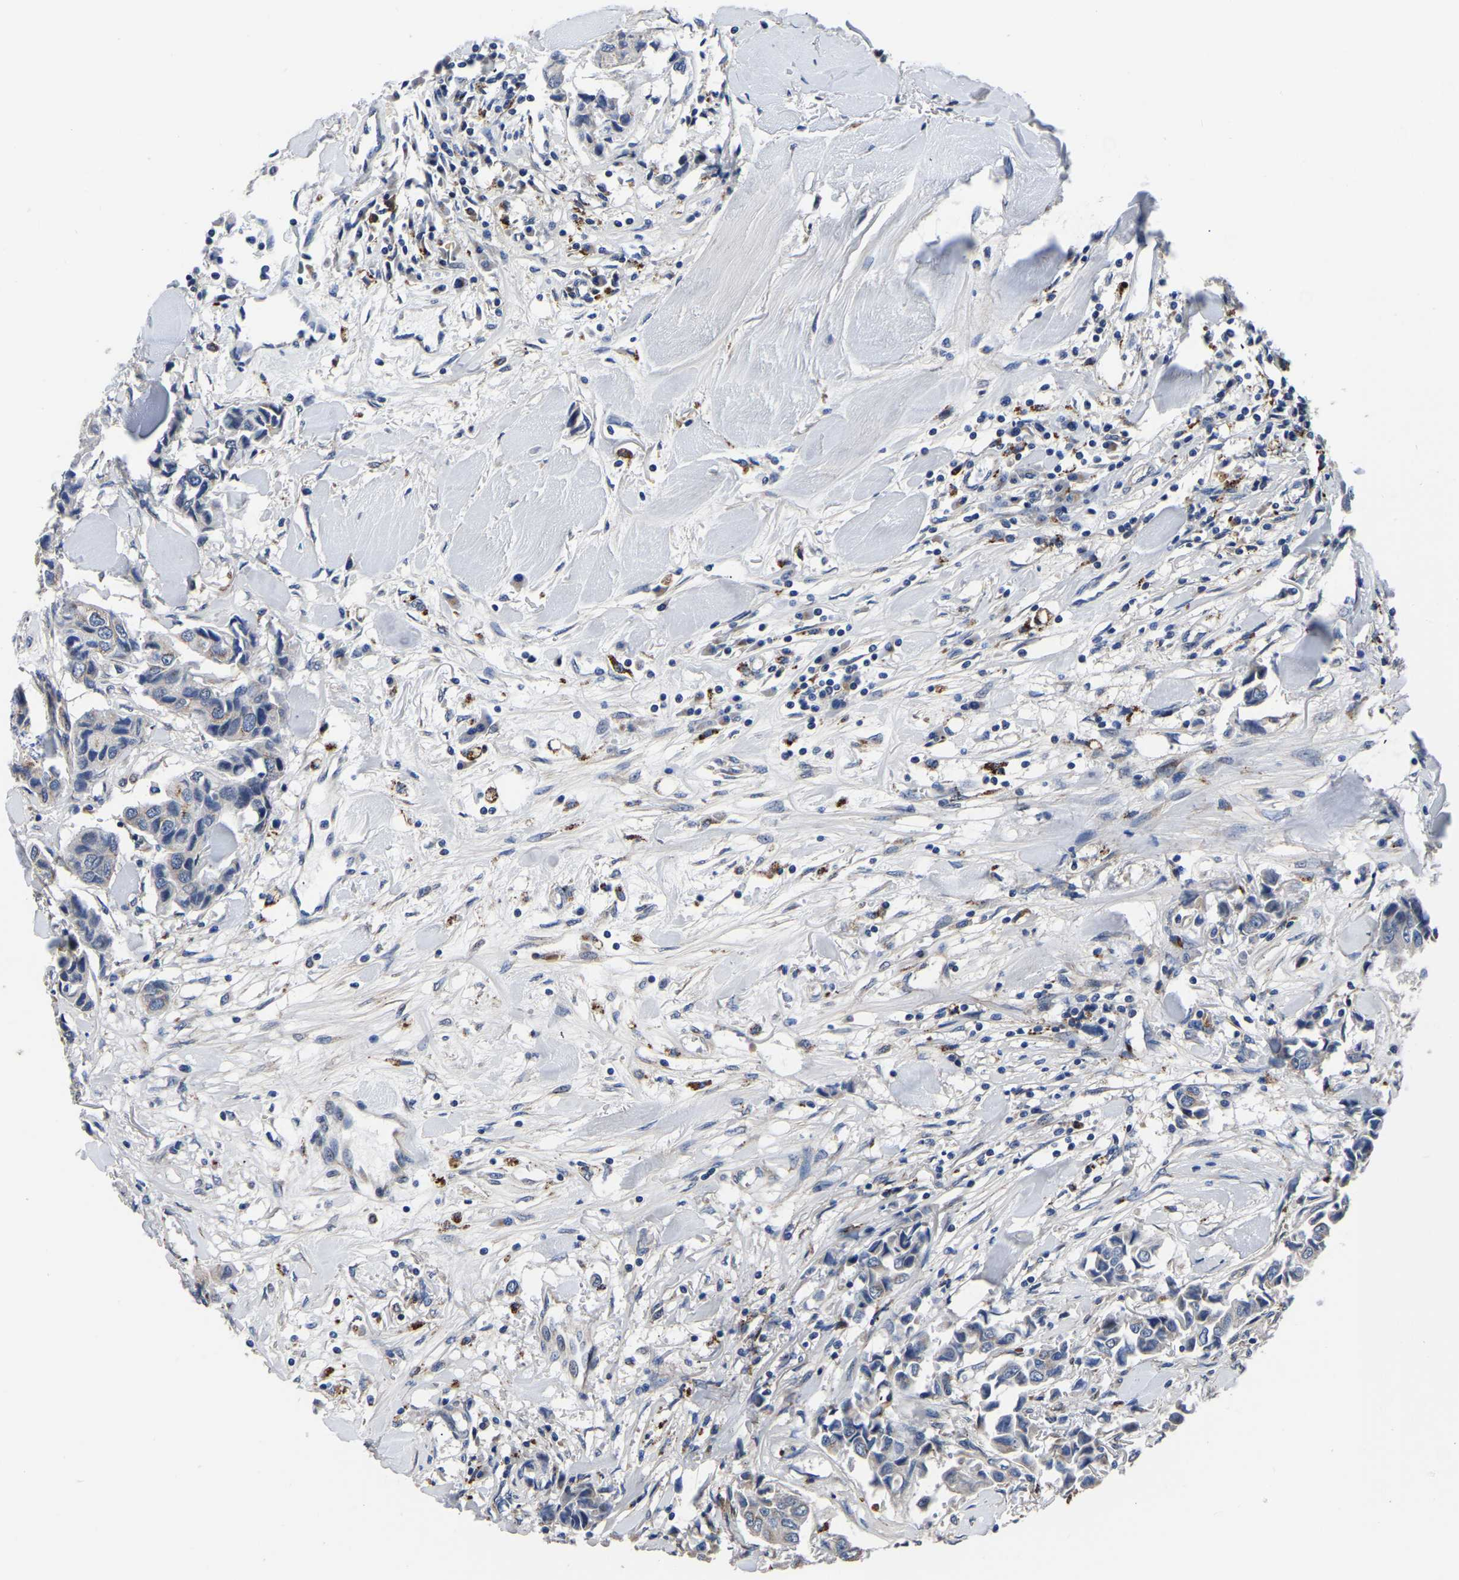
{"staining": {"intensity": "negative", "quantity": "none", "location": "none"}, "tissue": "breast cancer", "cell_type": "Tumor cells", "image_type": "cancer", "snomed": [{"axis": "morphology", "description": "Duct carcinoma"}, {"axis": "topography", "description": "Breast"}], "caption": "Tumor cells are negative for brown protein staining in breast cancer.", "gene": "PDLIM7", "patient": {"sex": "female", "age": 80}}